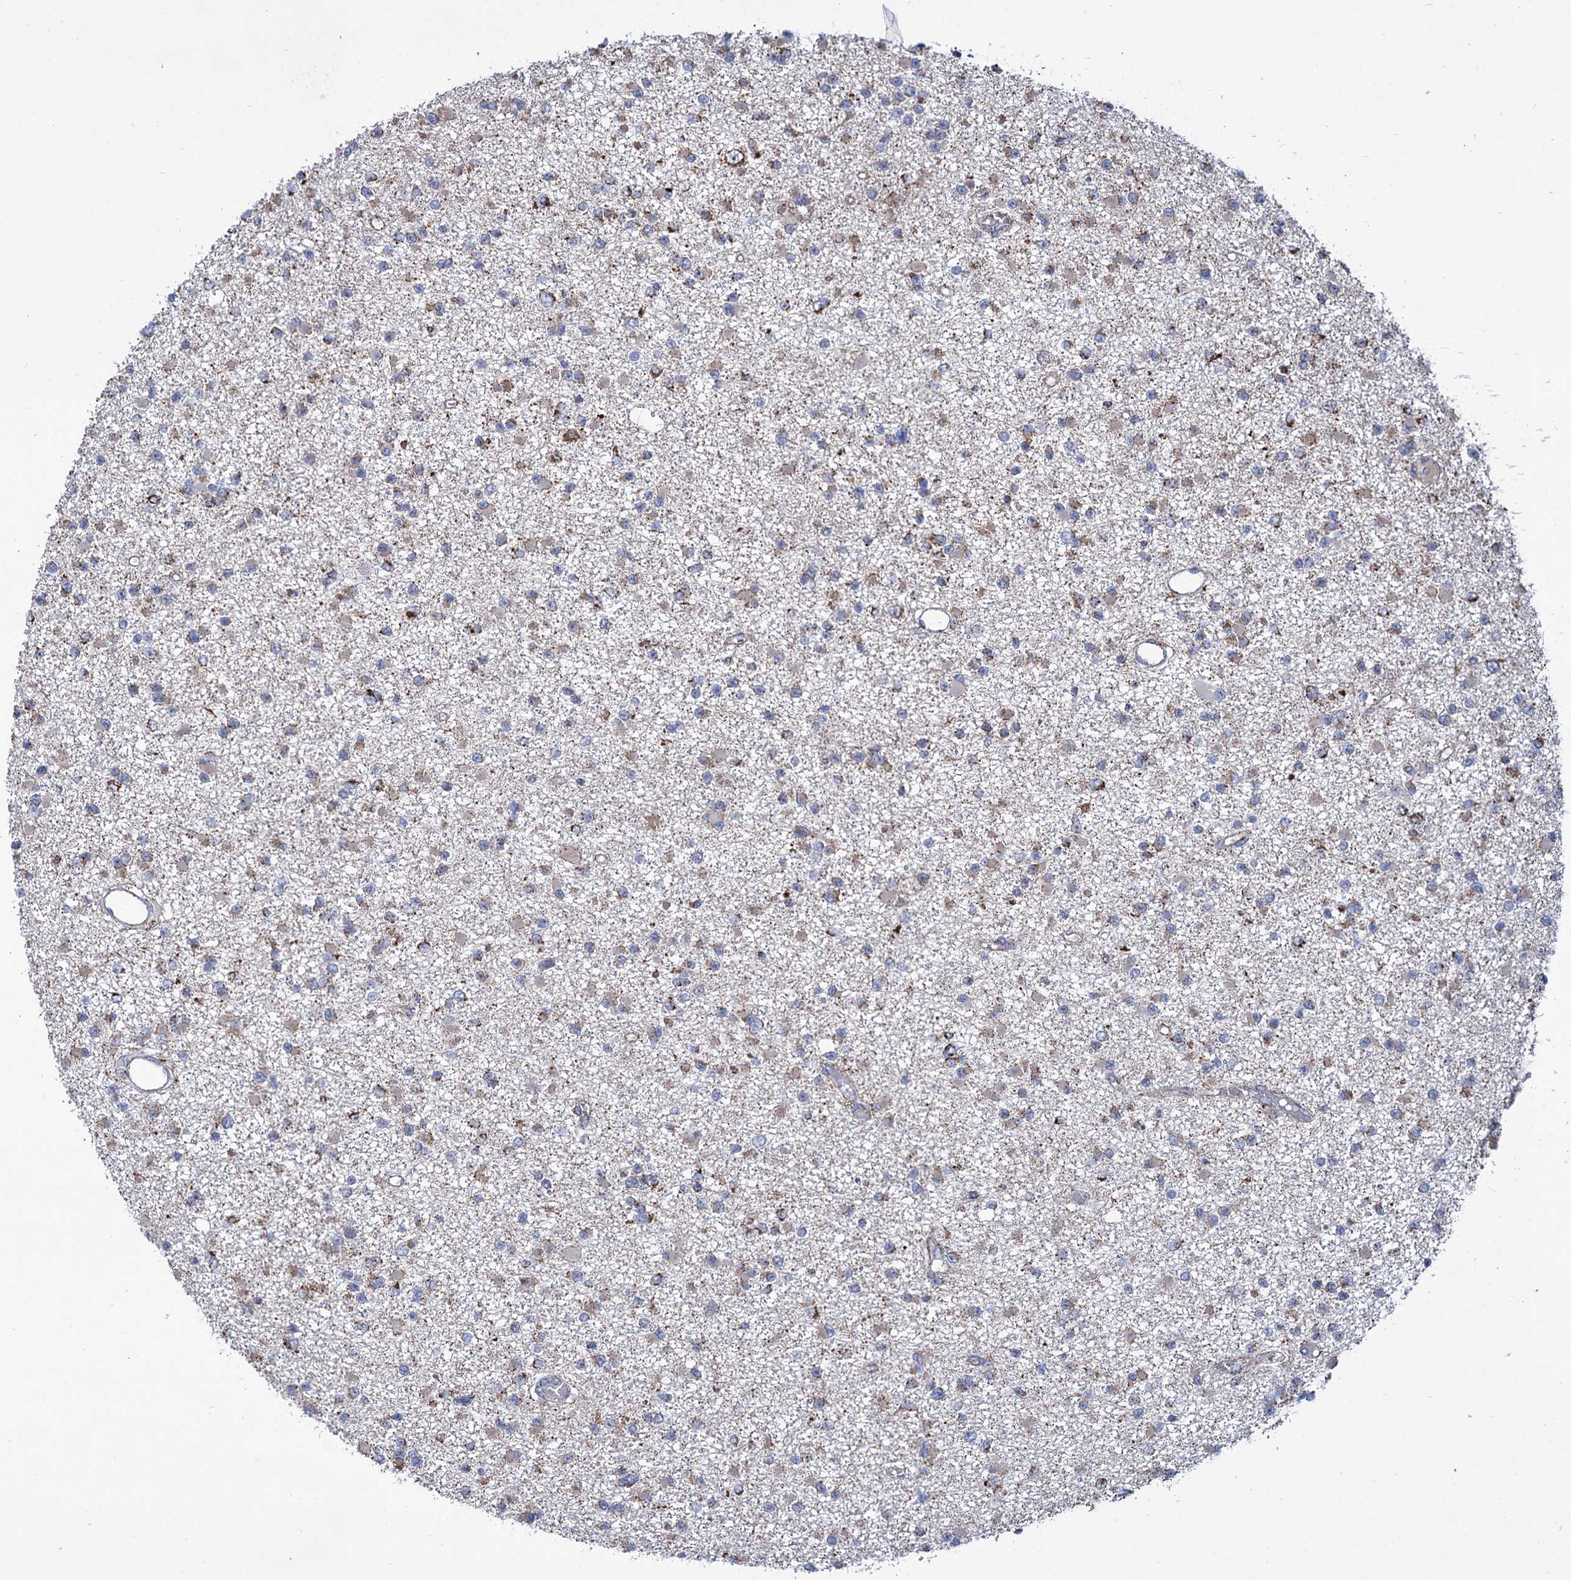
{"staining": {"intensity": "strong", "quantity": "<25%", "location": "cytoplasmic/membranous"}, "tissue": "glioma", "cell_type": "Tumor cells", "image_type": "cancer", "snomed": [{"axis": "morphology", "description": "Glioma, malignant, Low grade"}, {"axis": "topography", "description": "Brain"}], "caption": "Glioma stained with a protein marker displays strong staining in tumor cells.", "gene": "ABHD10", "patient": {"sex": "female", "age": 22}}